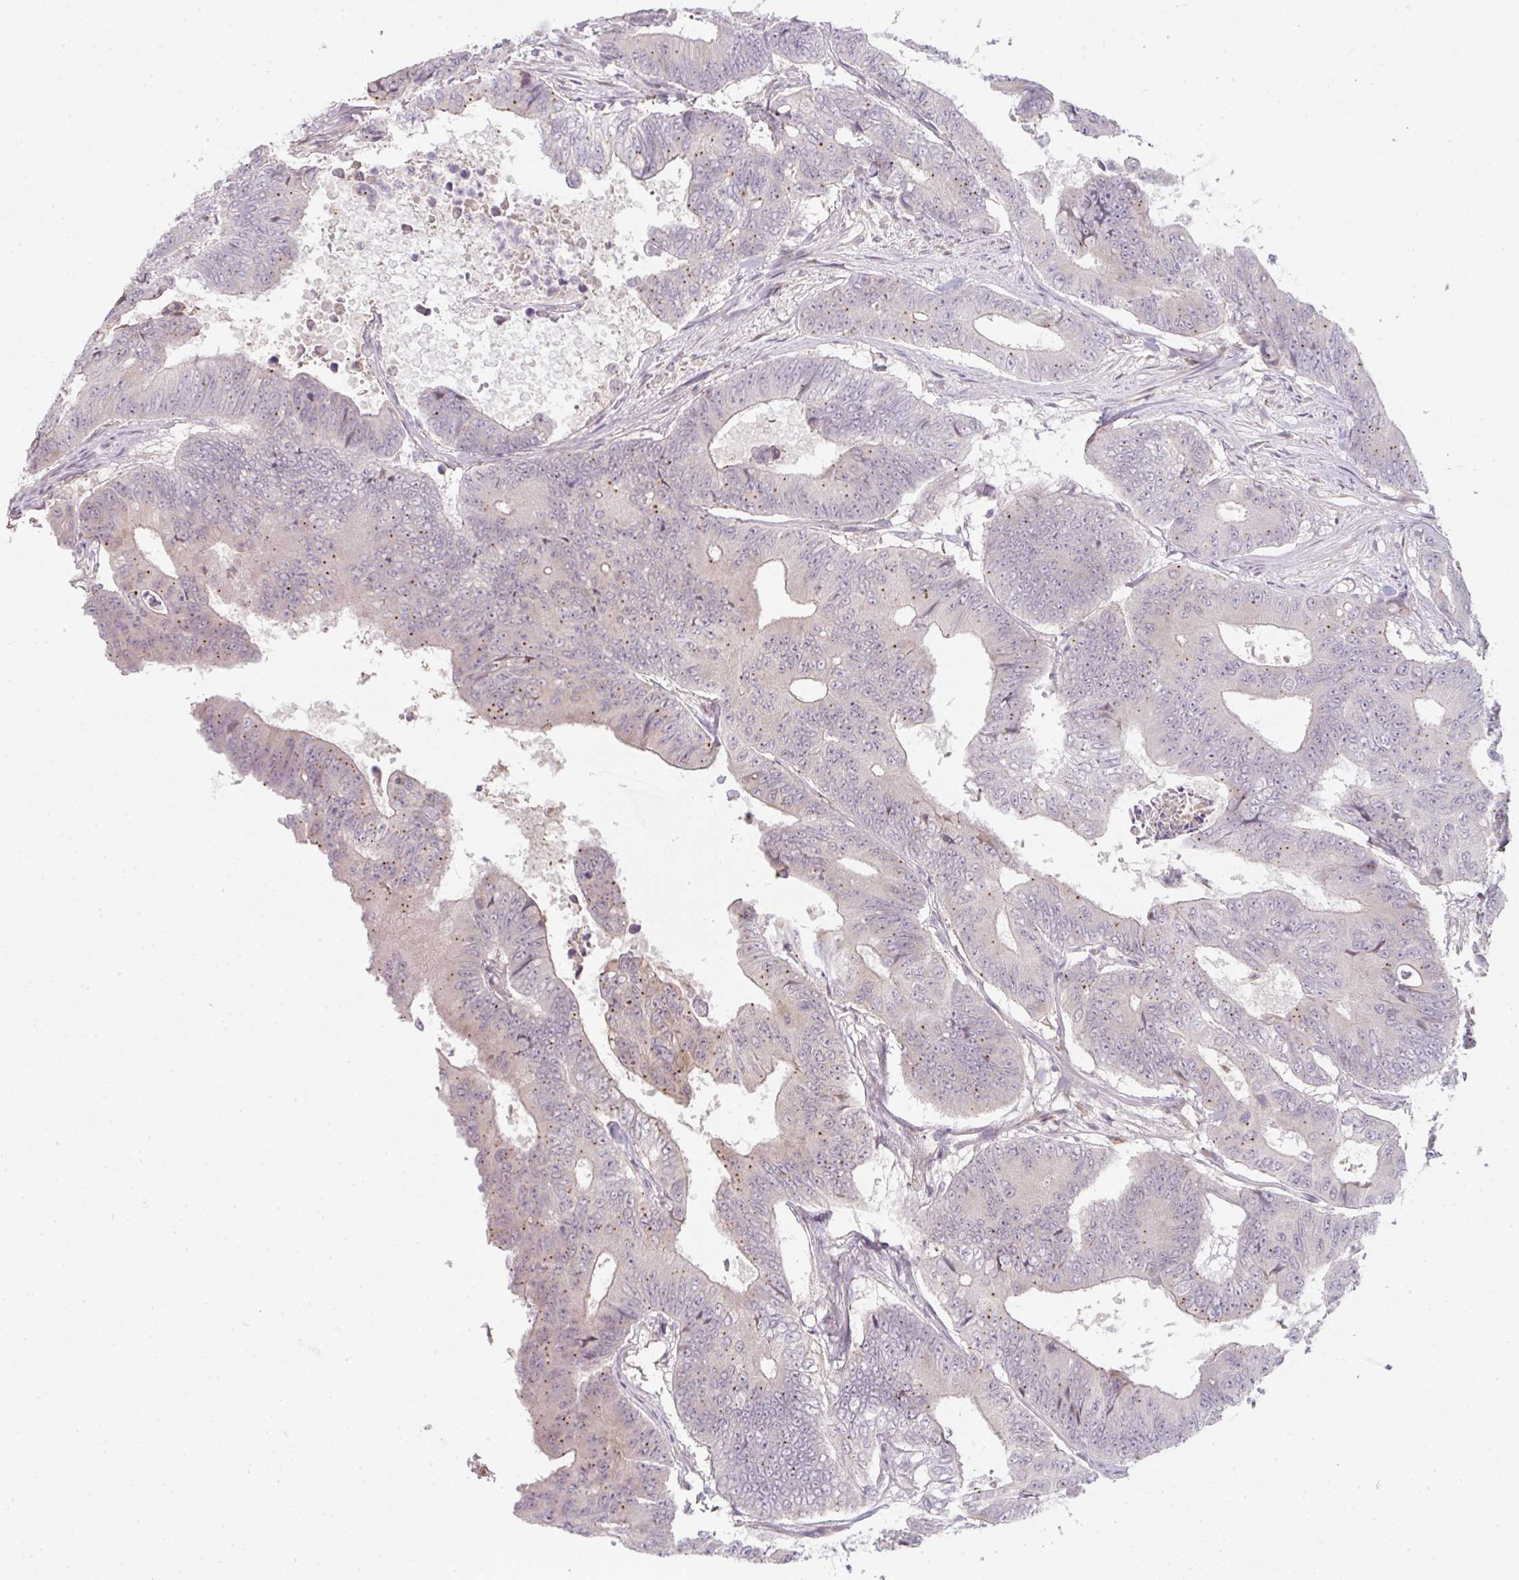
{"staining": {"intensity": "moderate", "quantity": "<25%", "location": "cytoplasmic/membranous"}, "tissue": "colorectal cancer", "cell_type": "Tumor cells", "image_type": "cancer", "snomed": [{"axis": "morphology", "description": "Adenocarcinoma, NOS"}, {"axis": "topography", "description": "Colon"}], "caption": "IHC staining of adenocarcinoma (colorectal), which demonstrates low levels of moderate cytoplasmic/membranous staining in approximately <25% of tumor cells indicating moderate cytoplasmic/membranous protein staining. The staining was performed using DAB (brown) for protein detection and nuclei were counterstained in hematoxylin (blue).", "gene": "TMEM237", "patient": {"sex": "female", "age": 48}}